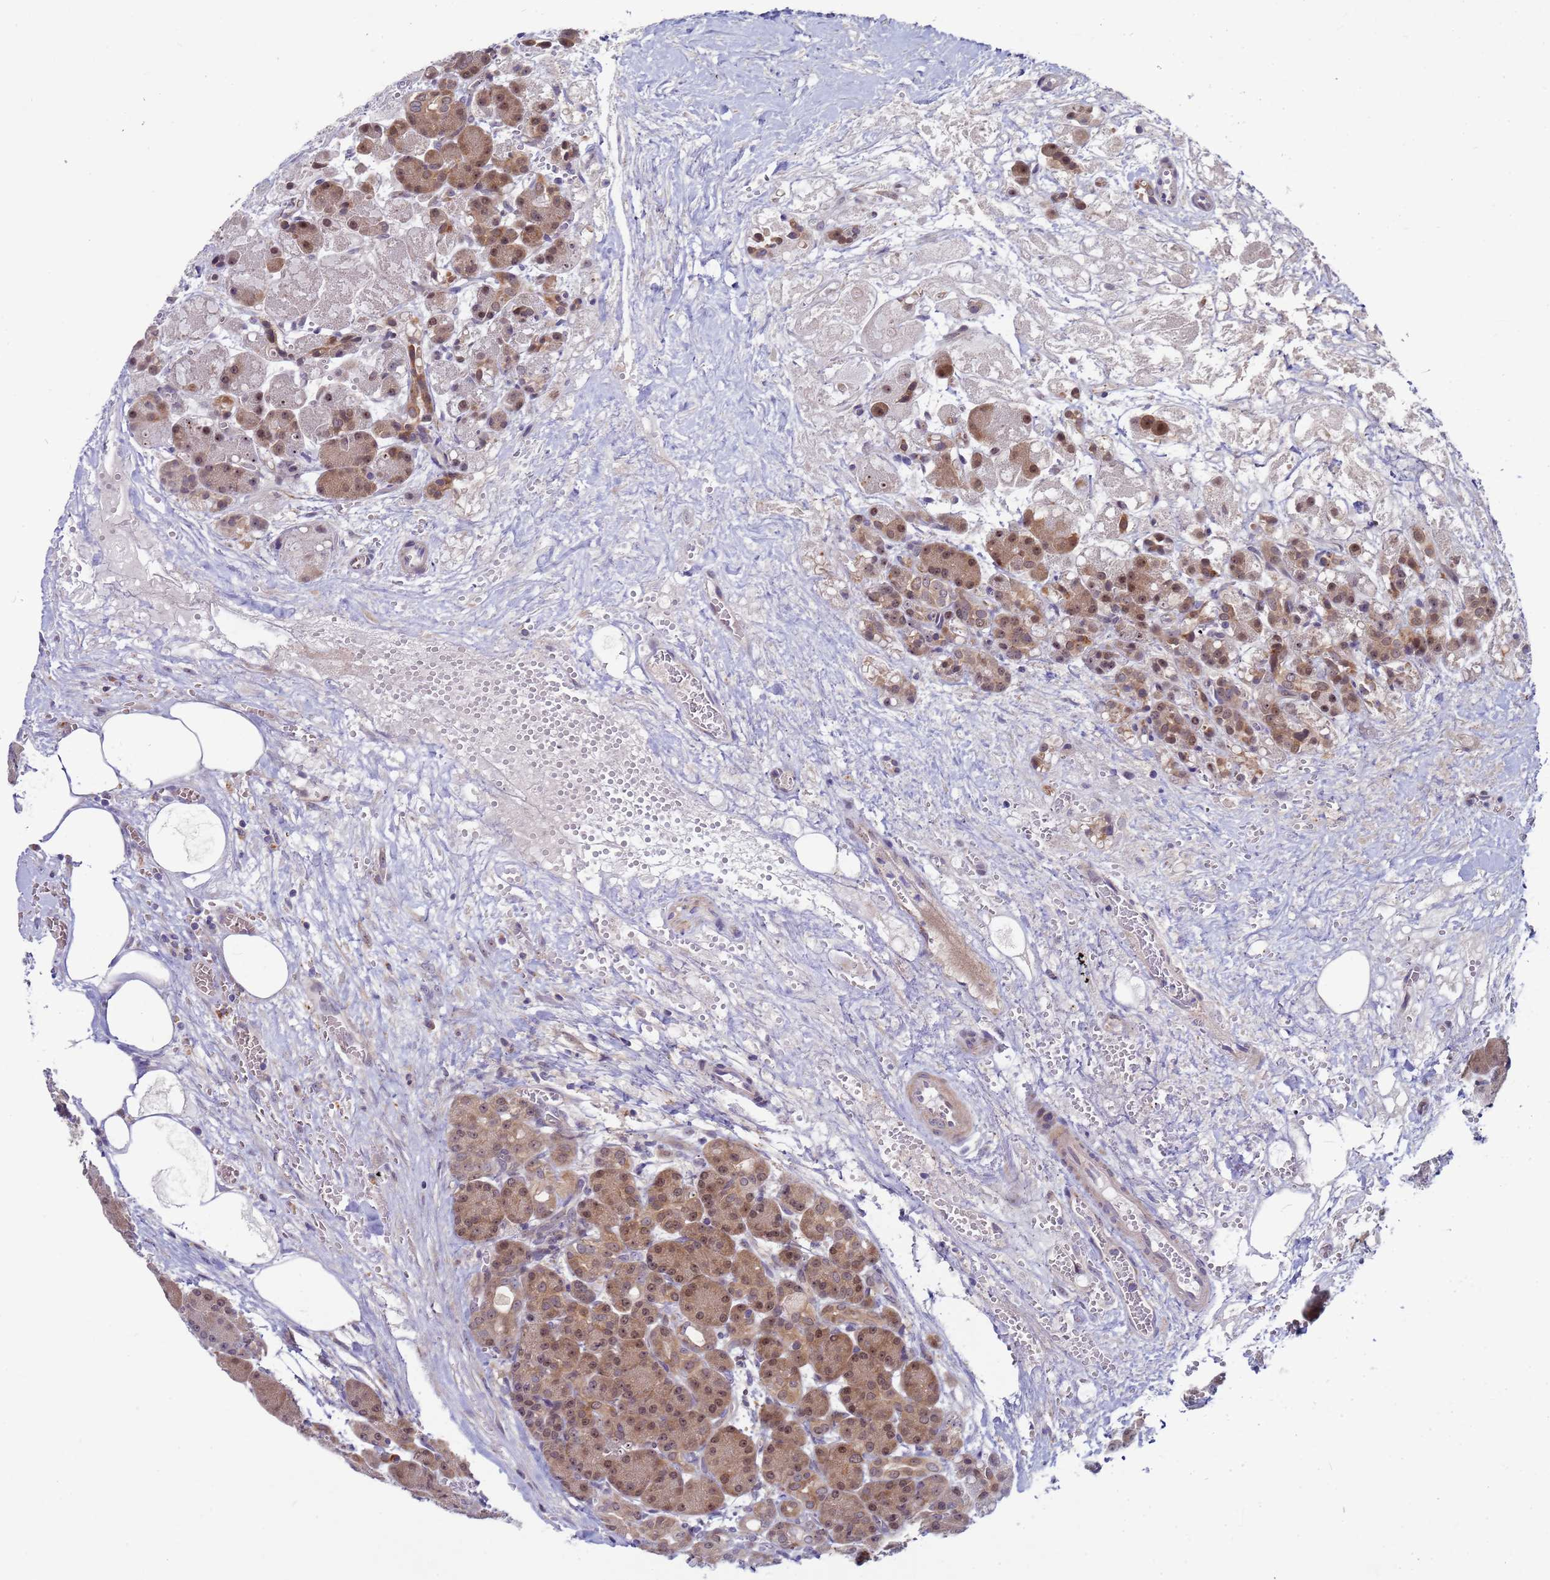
{"staining": {"intensity": "moderate", "quantity": ">75%", "location": "cytoplasmic/membranous,nuclear"}, "tissue": "pancreas", "cell_type": "Exocrine glandular cells", "image_type": "normal", "snomed": [{"axis": "morphology", "description": "Normal tissue, NOS"}, {"axis": "topography", "description": "Pancreas"}], "caption": "Protein expression analysis of normal pancreas shows moderate cytoplasmic/membranous,nuclear expression in approximately >75% of exocrine glandular cells.", "gene": "ENOSF1", "patient": {"sex": "male", "age": 63}}